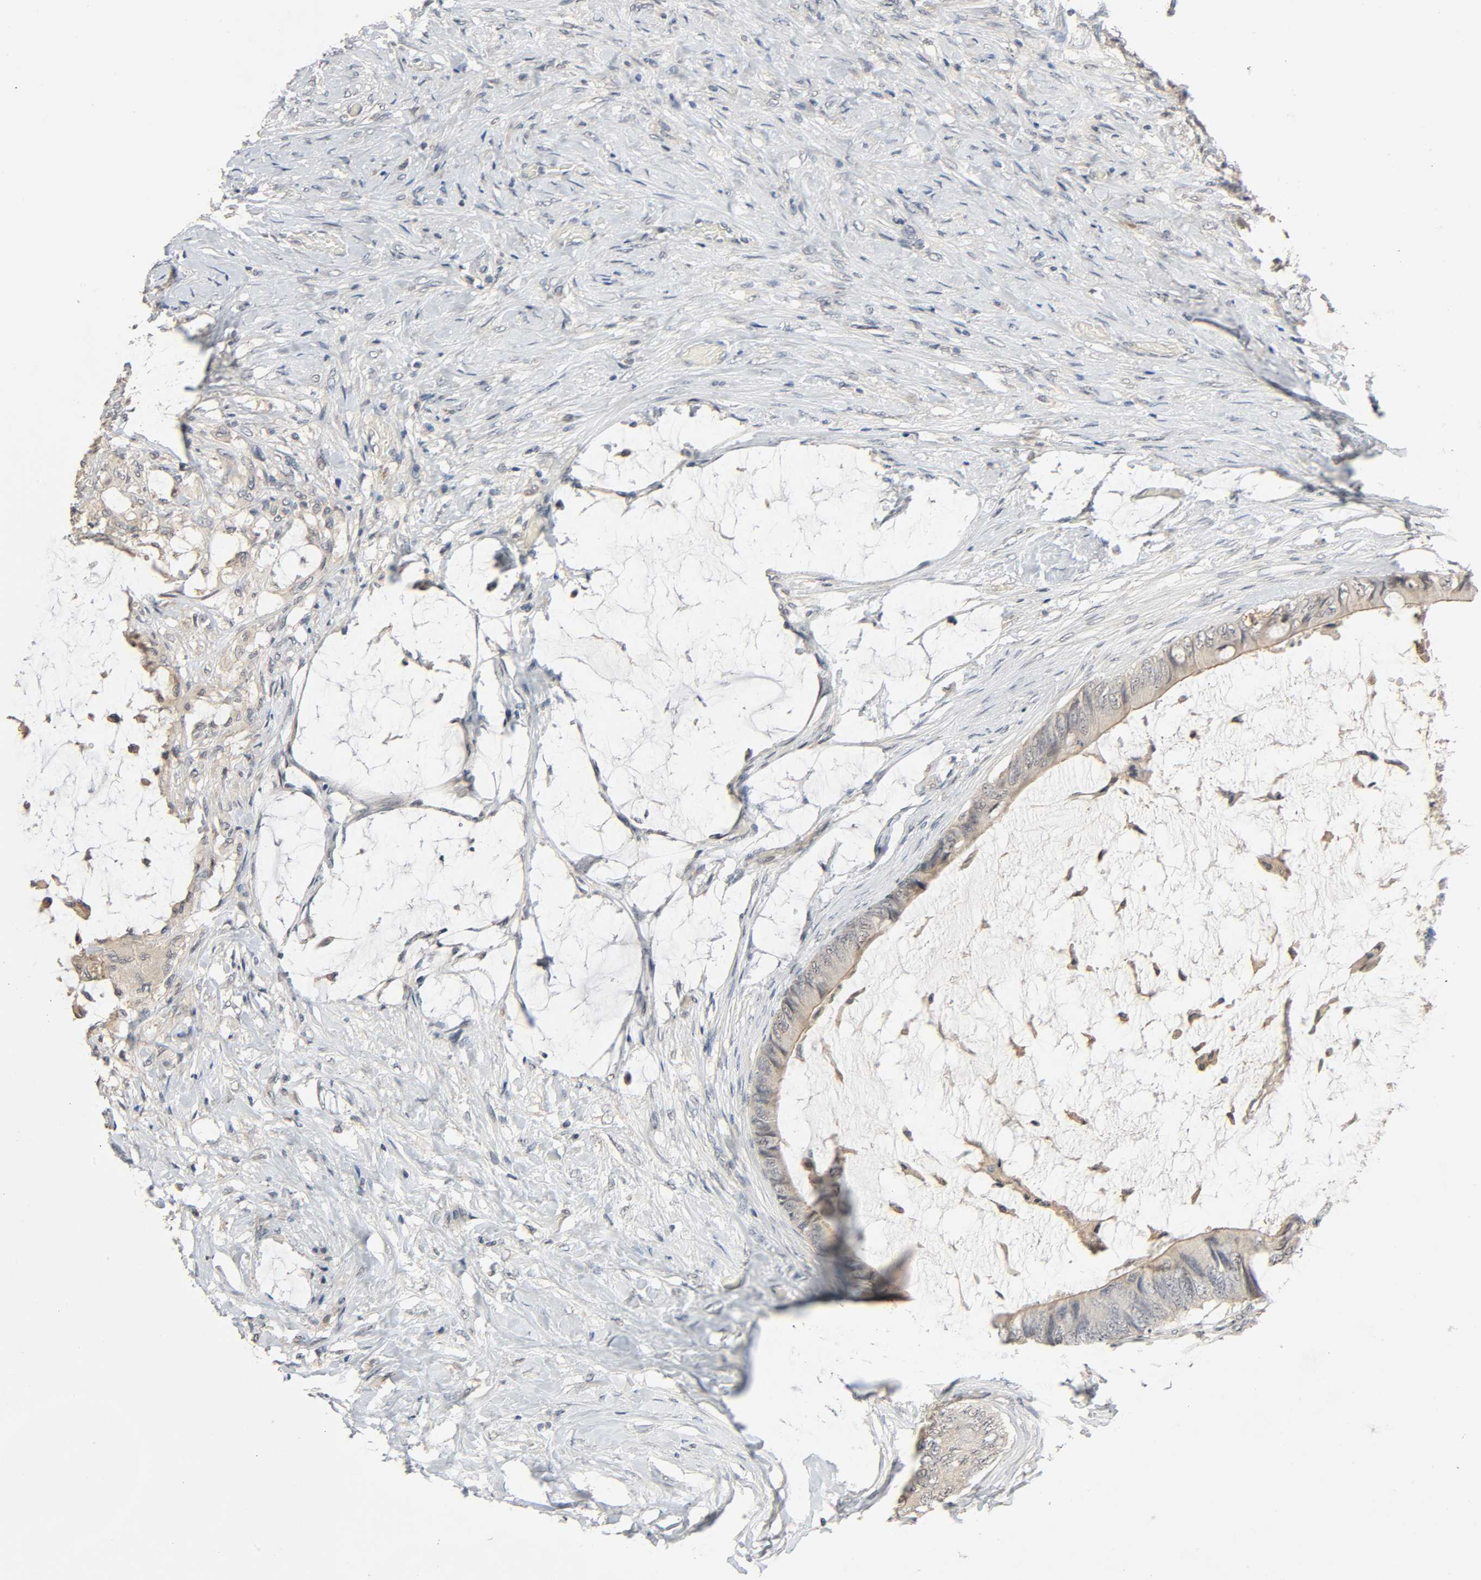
{"staining": {"intensity": "weak", "quantity": "25%-75%", "location": "cytoplasmic/membranous"}, "tissue": "colorectal cancer", "cell_type": "Tumor cells", "image_type": "cancer", "snomed": [{"axis": "morphology", "description": "Normal tissue, NOS"}, {"axis": "morphology", "description": "Adenocarcinoma, NOS"}, {"axis": "topography", "description": "Rectum"}, {"axis": "topography", "description": "Peripheral nerve tissue"}], "caption": "Colorectal cancer was stained to show a protein in brown. There is low levels of weak cytoplasmic/membranous staining in about 25%-75% of tumor cells. (DAB = brown stain, brightfield microscopy at high magnification).", "gene": "MAGEA8", "patient": {"sex": "female", "age": 77}}